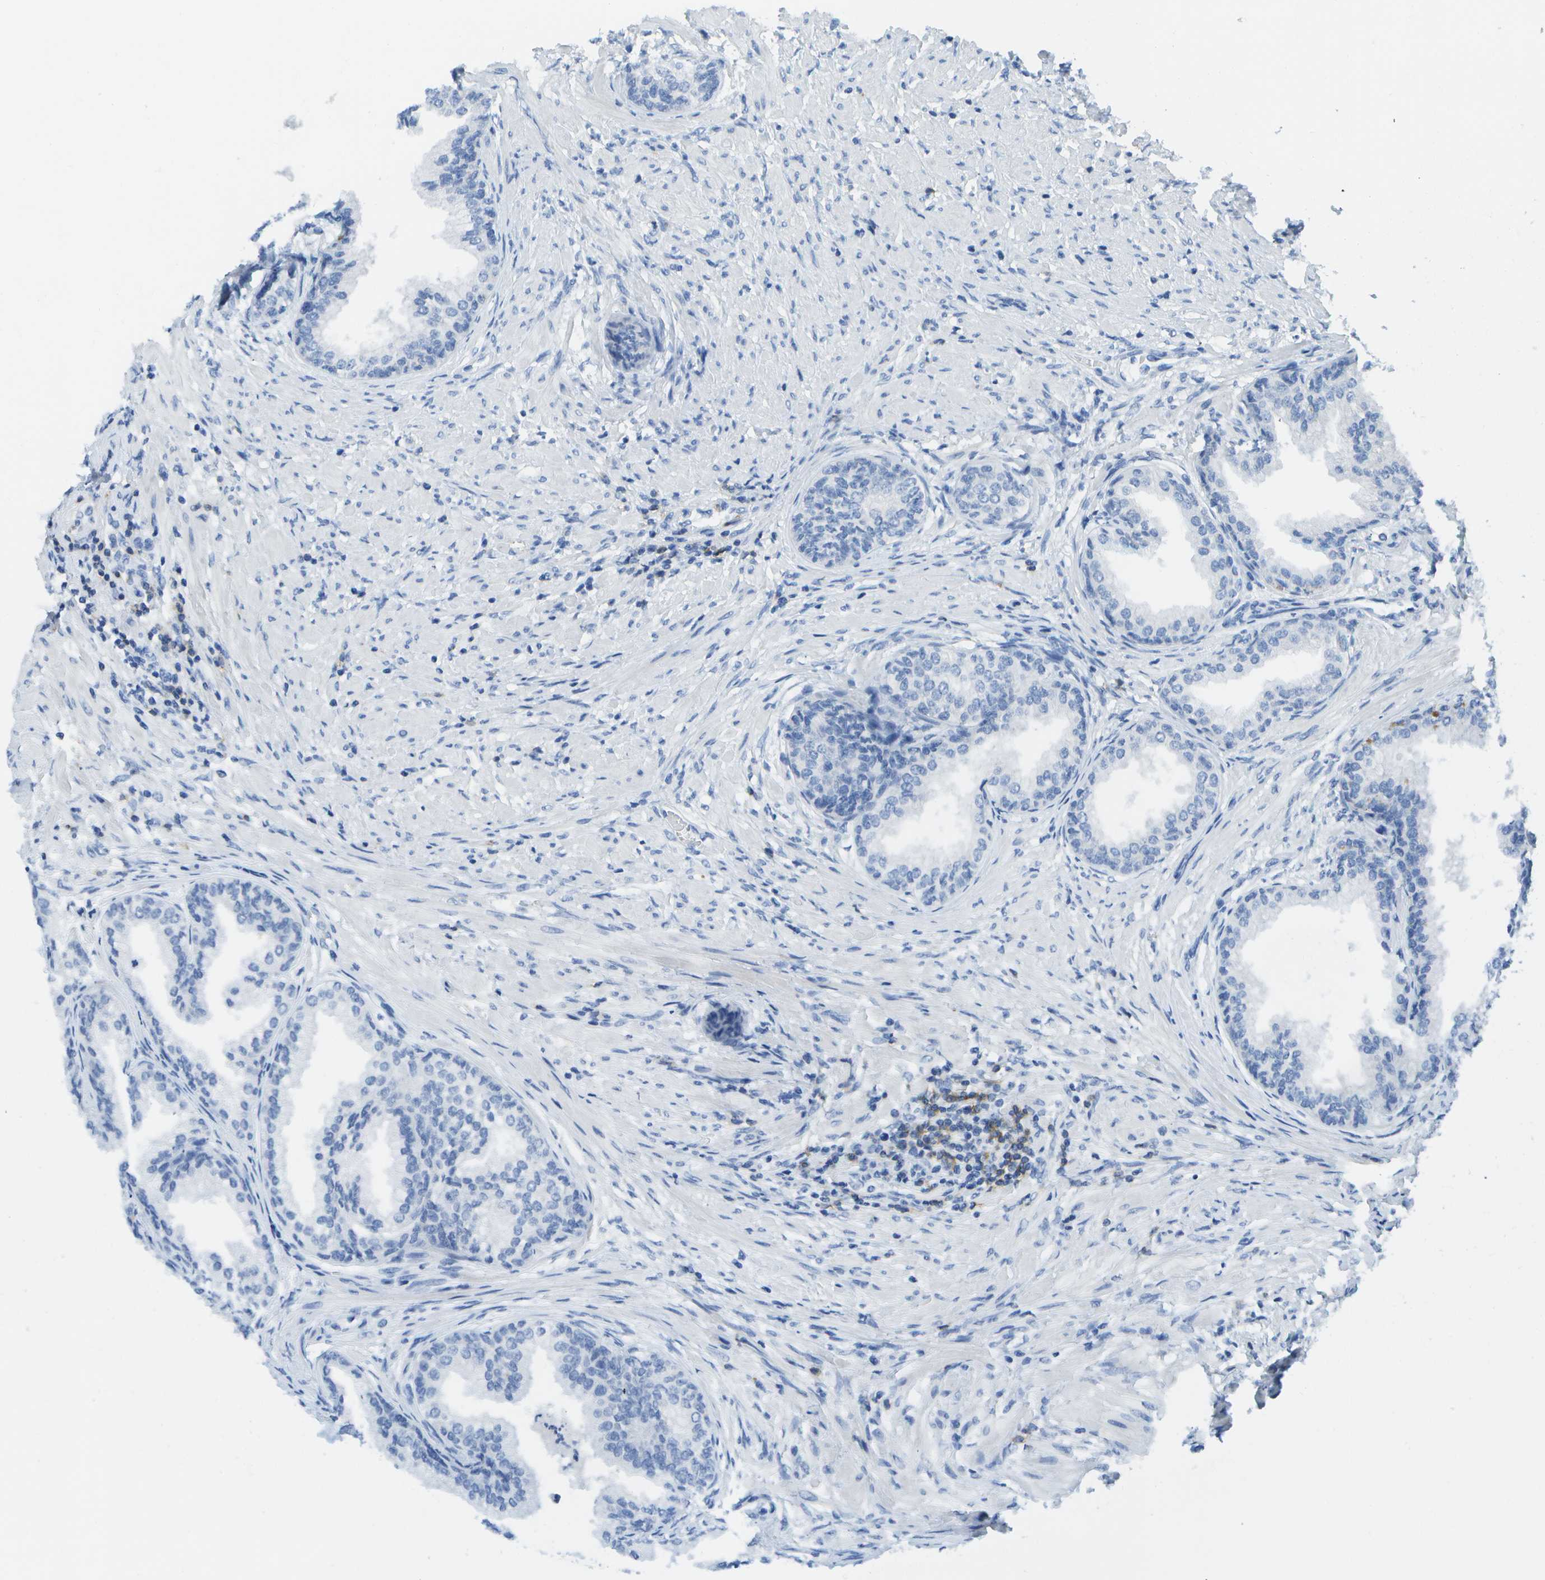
{"staining": {"intensity": "negative", "quantity": "none", "location": "none"}, "tissue": "prostate", "cell_type": "Glandular cells", "image_type": "normal", "snomed": [{"axis": "morphology", "description": "Normal tissue, NOS"}, {"axis": "topography", "description": "Prostate"}], "caption": "A high-resolution image shows immunohistochemistry staining of benign prostate, which exhibits no significant expression in glandular cells.", "gene": "MS4A1", "patient": {"sex": "male", "age": 76}}